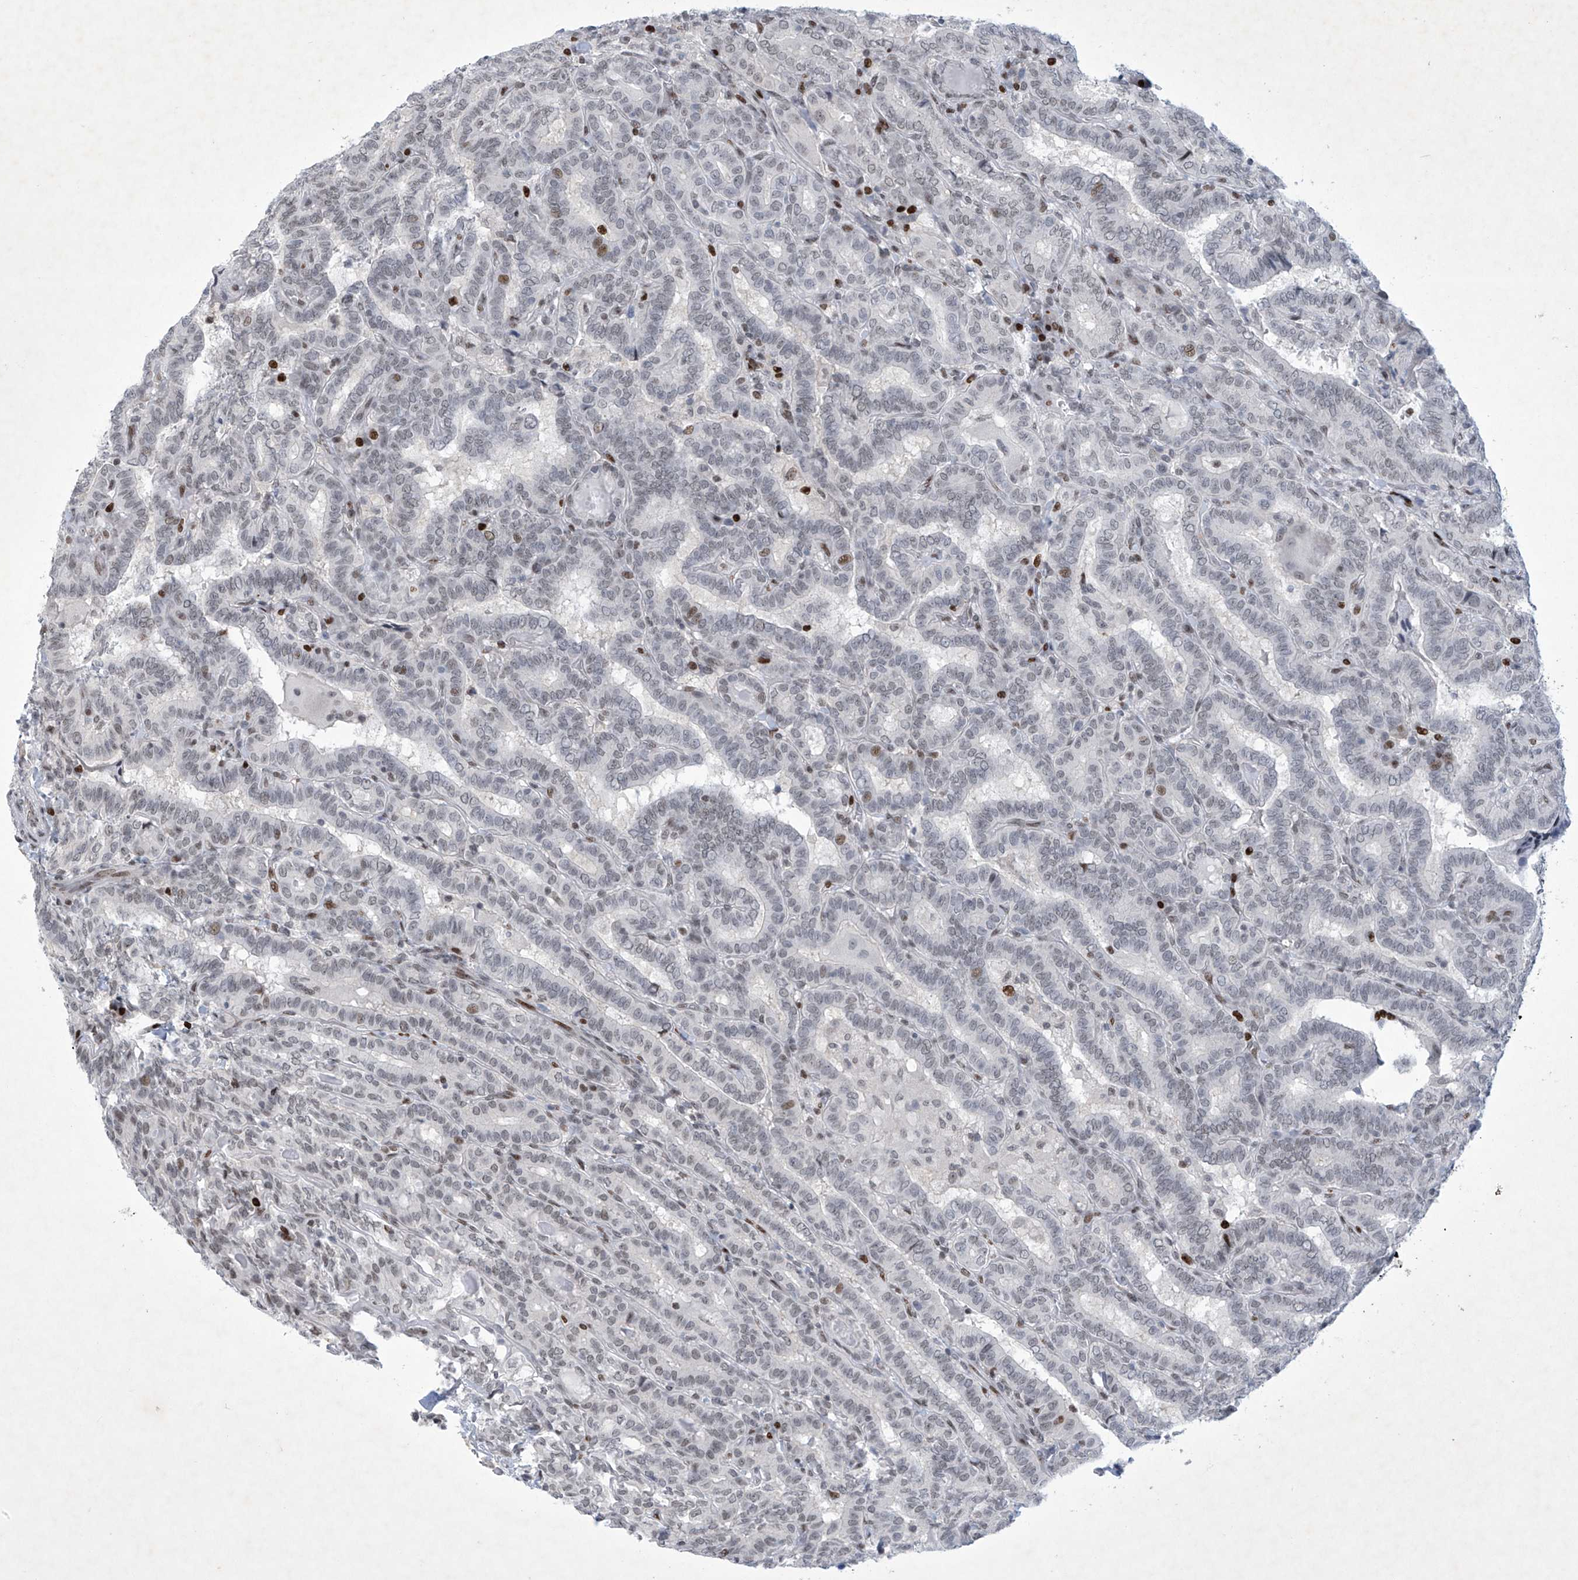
{"staining": {"intensity": "moderate", "quantity": "<25%", "location": "nuclear"}, "tissue": "thyroid cancer", "cell_type": "Tumor cells", "image_type": "cancer", "snomed": [{"axis": "morphology", "description": "Papillary adenocarcinoma, NOS"}, {"axis": "topography", "description": "Thyroid gland"}], "caption": "Tumor cells demonstrate low levels of moderate nuclear positivity in approximately <25% of cells in human thyroid cancer. The staining is performed using DAB (3,3'-diaminobenzidine) brown chromogen to label protein expression. The nuclei are counter-stained blue using hematoxylin.", "gene": "RFX7", "patient": {"sex": "female", "age": 72}}